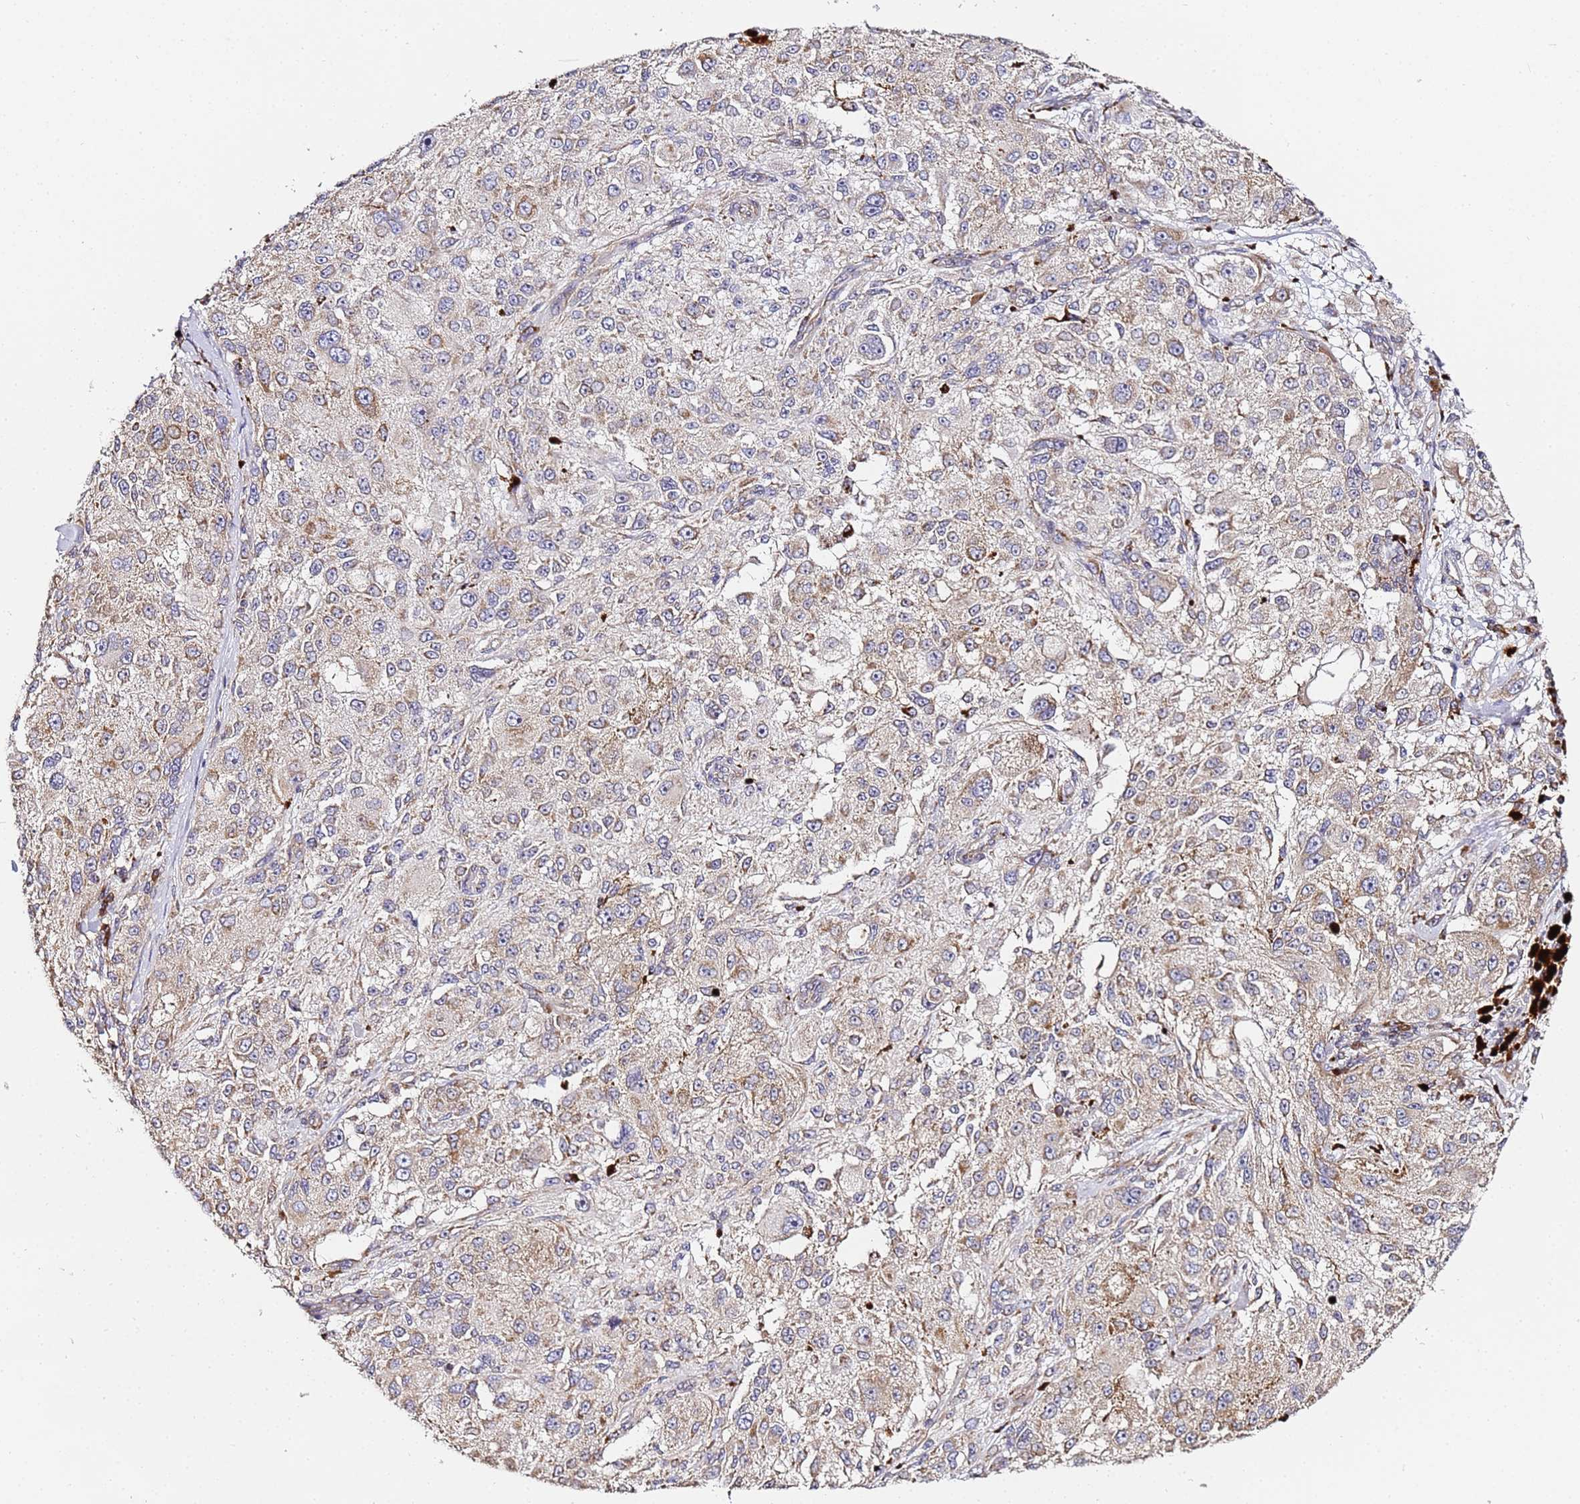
{"staining": {"intensity": "weak", "quantity": "25%-75%", "location": "cytoplasmic/membranous"}, "tissue": "melanoma", "cell_type": "Tumor cells", "image_type": "cancer", "snomed": [{"axis": "morphology", "description": "Necrosis, NOS"}, {"axis": "morphology", "description": "Malignant melanoma, NOS"}, {"axis": "topography", "description": "Skin"}], "caption": "About 25%-75% of tumor cells in human melanoma display weak cytoplasmic/membranous protein positivity as visualized by brown immunohistochemical staining.", "gene": "RPL13A", "patient": {"sex": "female", "age": 87}}